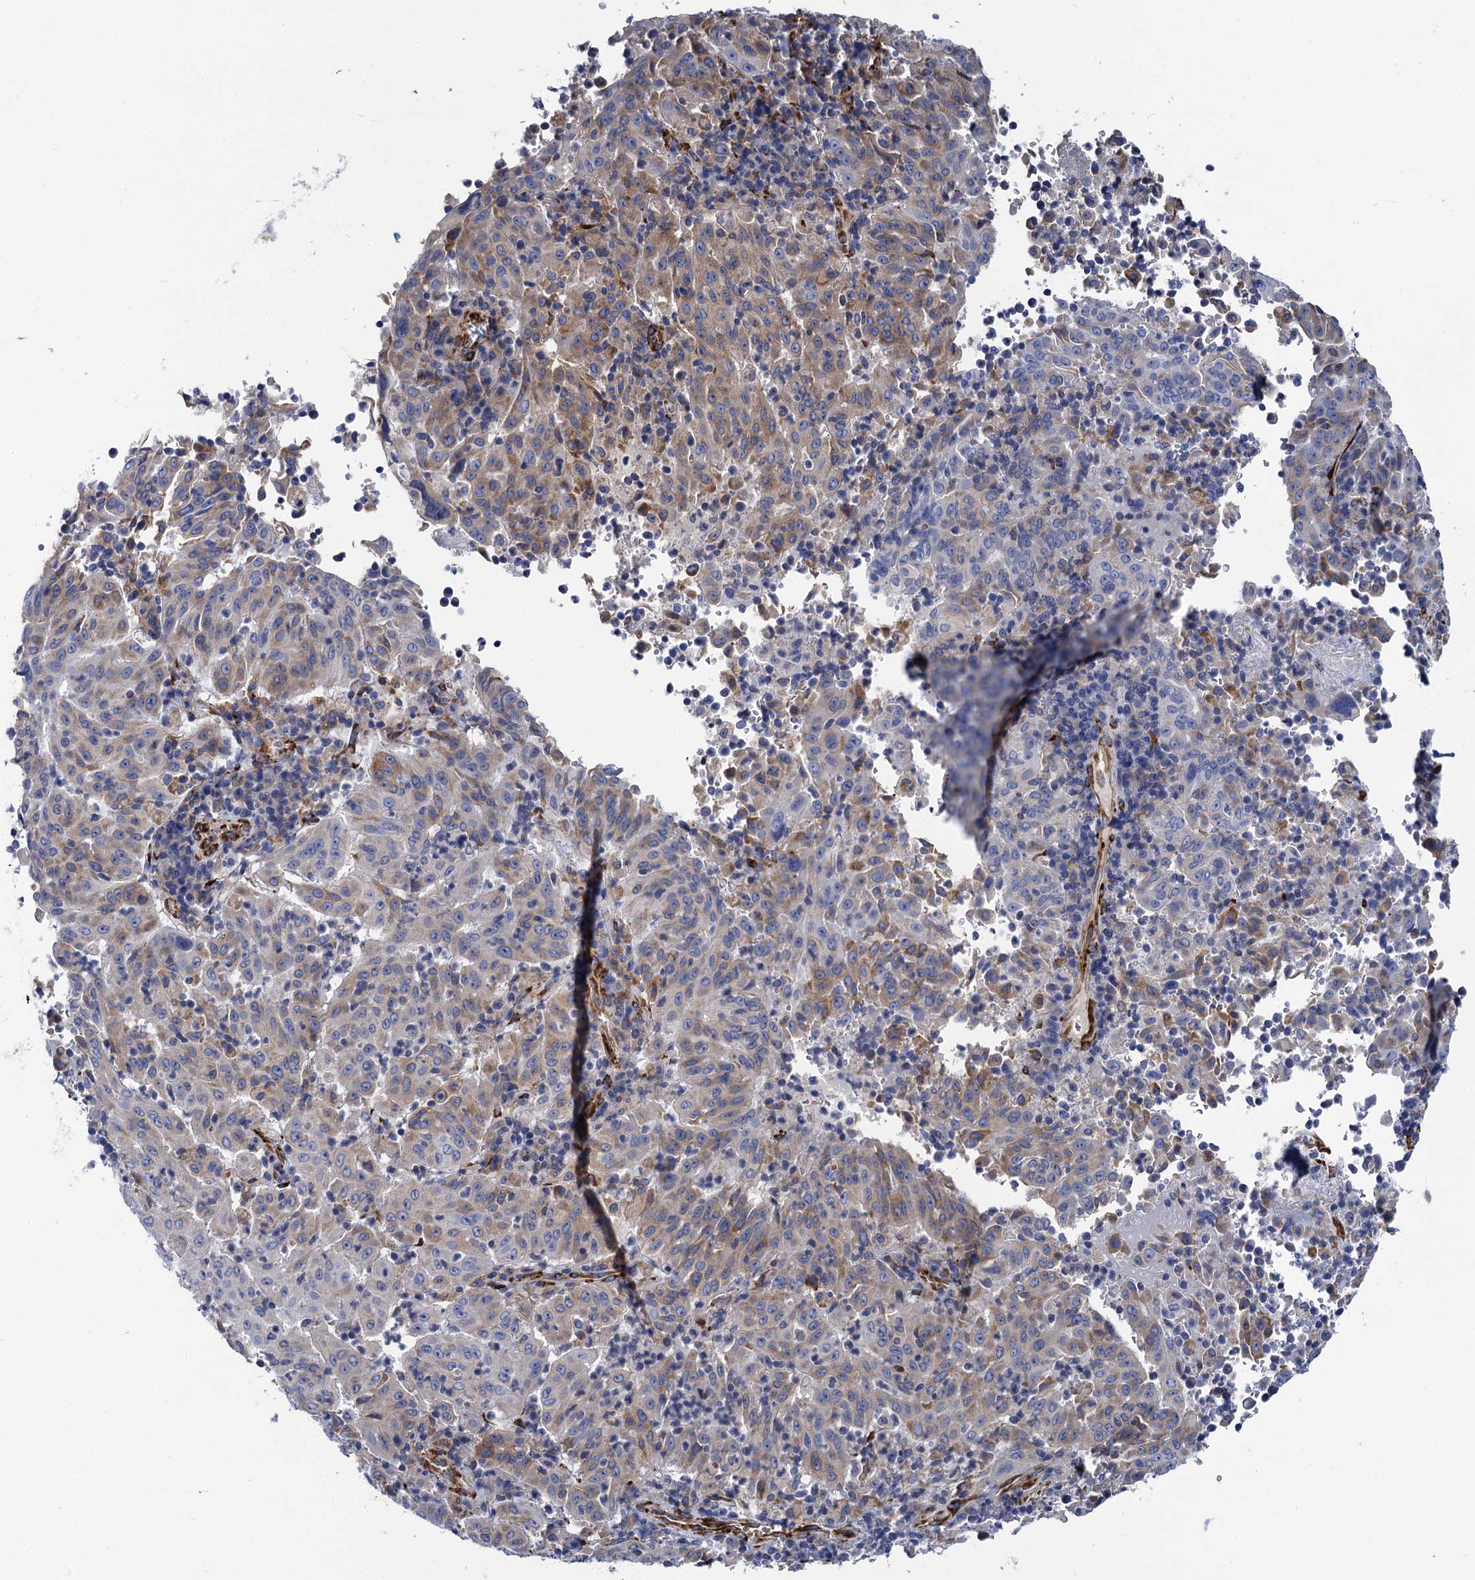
{"staining": {"intensity": "moderate", "quantity": "25%-75%", "location": "cytoplasmic/membranous"}, "tissue": "pancreatic cancer", "cell_type": "Tumor cells", "image_type": "cancer", "snomed": [{"axis": "morphology", "description": "Adenocarcinoma, NOS"}, {"axis": "topography", "description": "Pancreas"}], "caption": "Pancreatic cancer (adenocarcinoma) stained for a protein (brown) demonstrates moderate cytoplasmic/membranous positive staining in about 25%-75% of tumor cells.", "gene": "POGLUT3", "patient": {"sex": "male", "age": 51}}